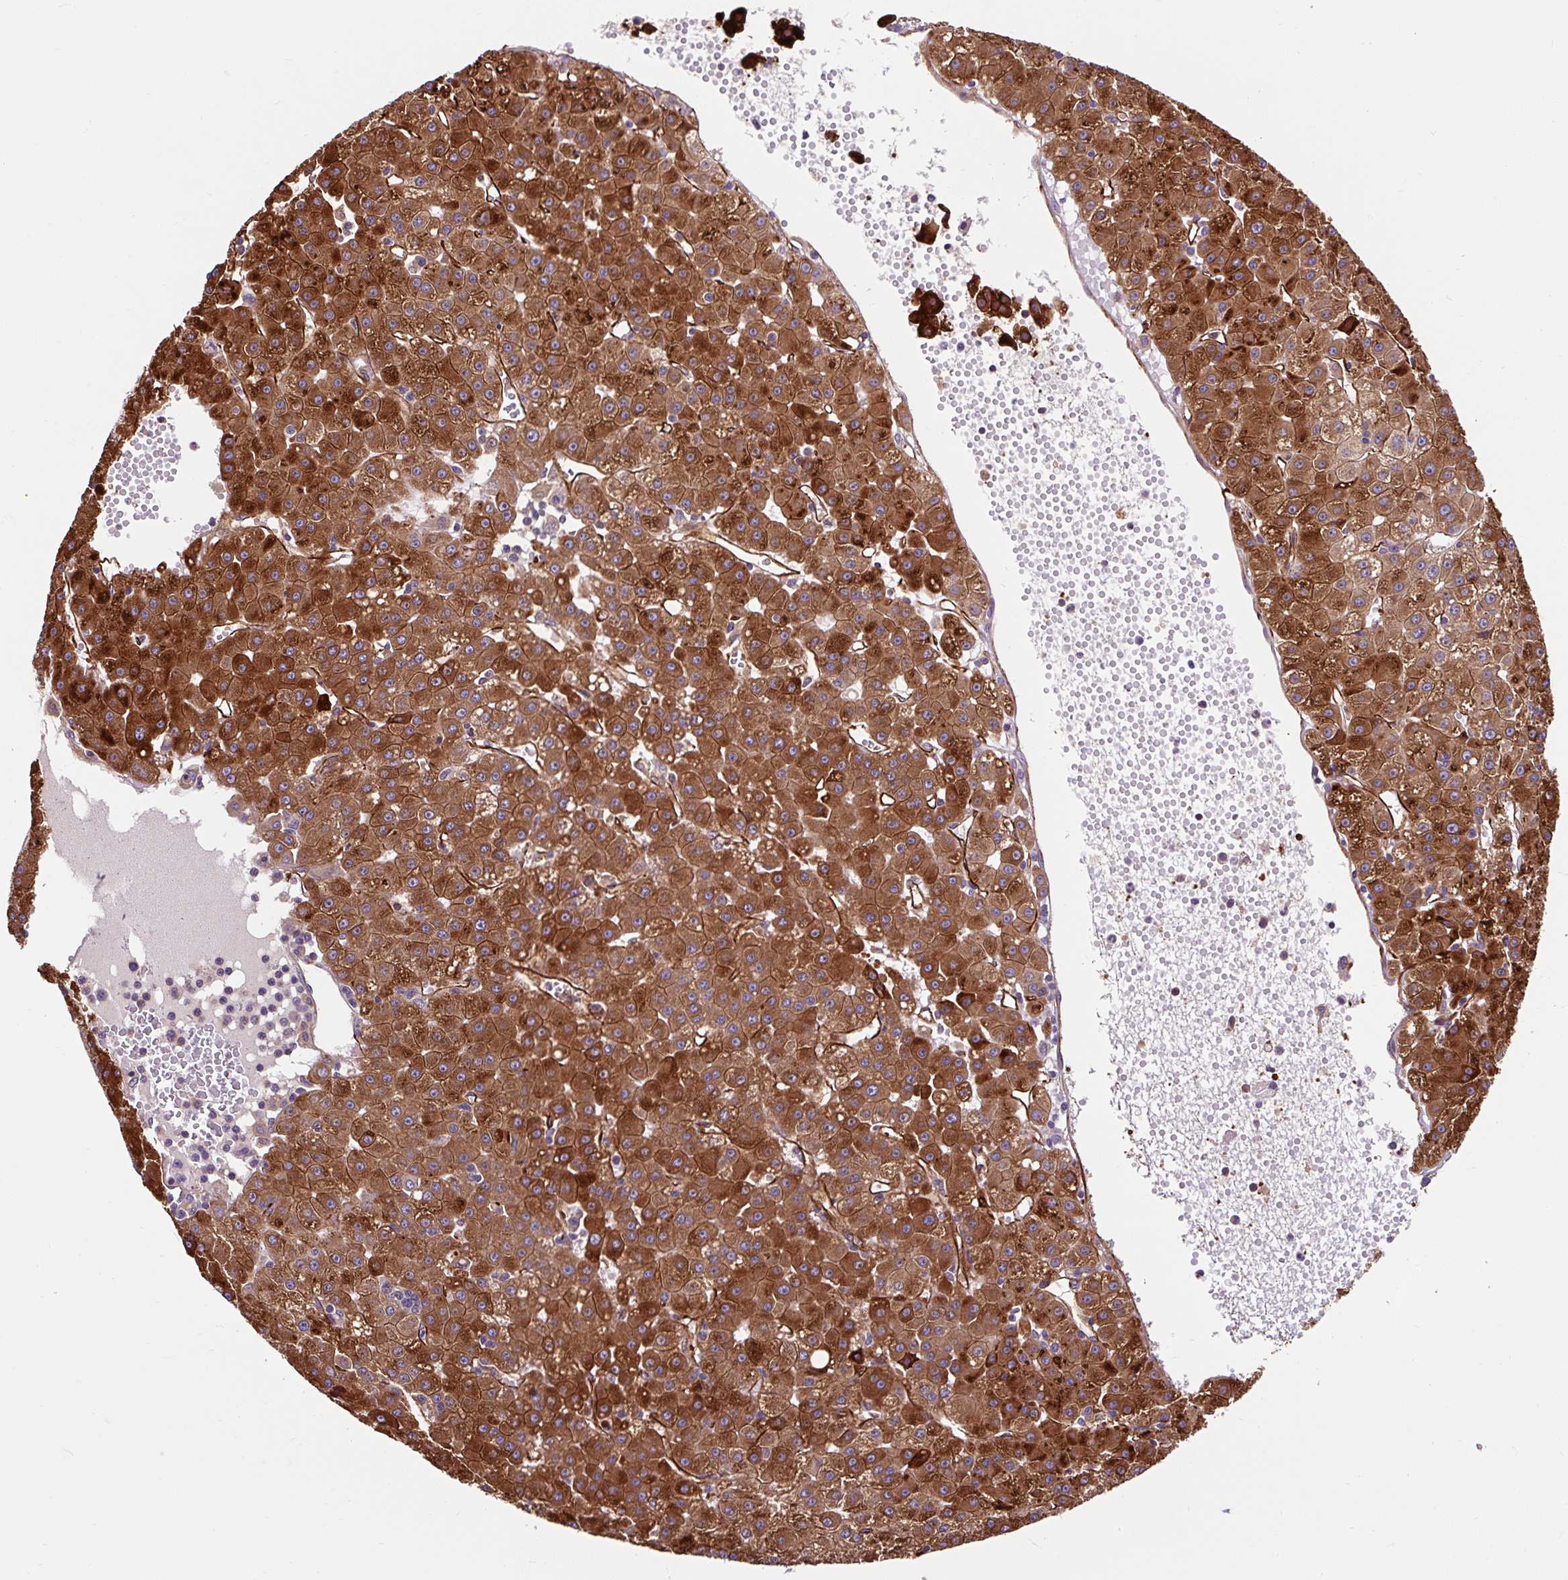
{"staining": {"intensity": "strong", "quantity": ">75%", "location": "cytoplasmic/membranous"}, "tissue": "liver cancer", "cell_type": "Tumor cells", "image_type": "cancer", "snomed": [{"axis": "morphology", "description": "Carcinoma, Hepatocellular, NOS"}, {"axis": "topography", "description": "Liver"}], "caption": "Liver cancer stained with a brown dye demonstrates strong cytoplasmic/membranous positive staining in about >75% of tumor cells.", "gene": "PCDHGB3", "patient": {"sex": "male", "age": 76}}